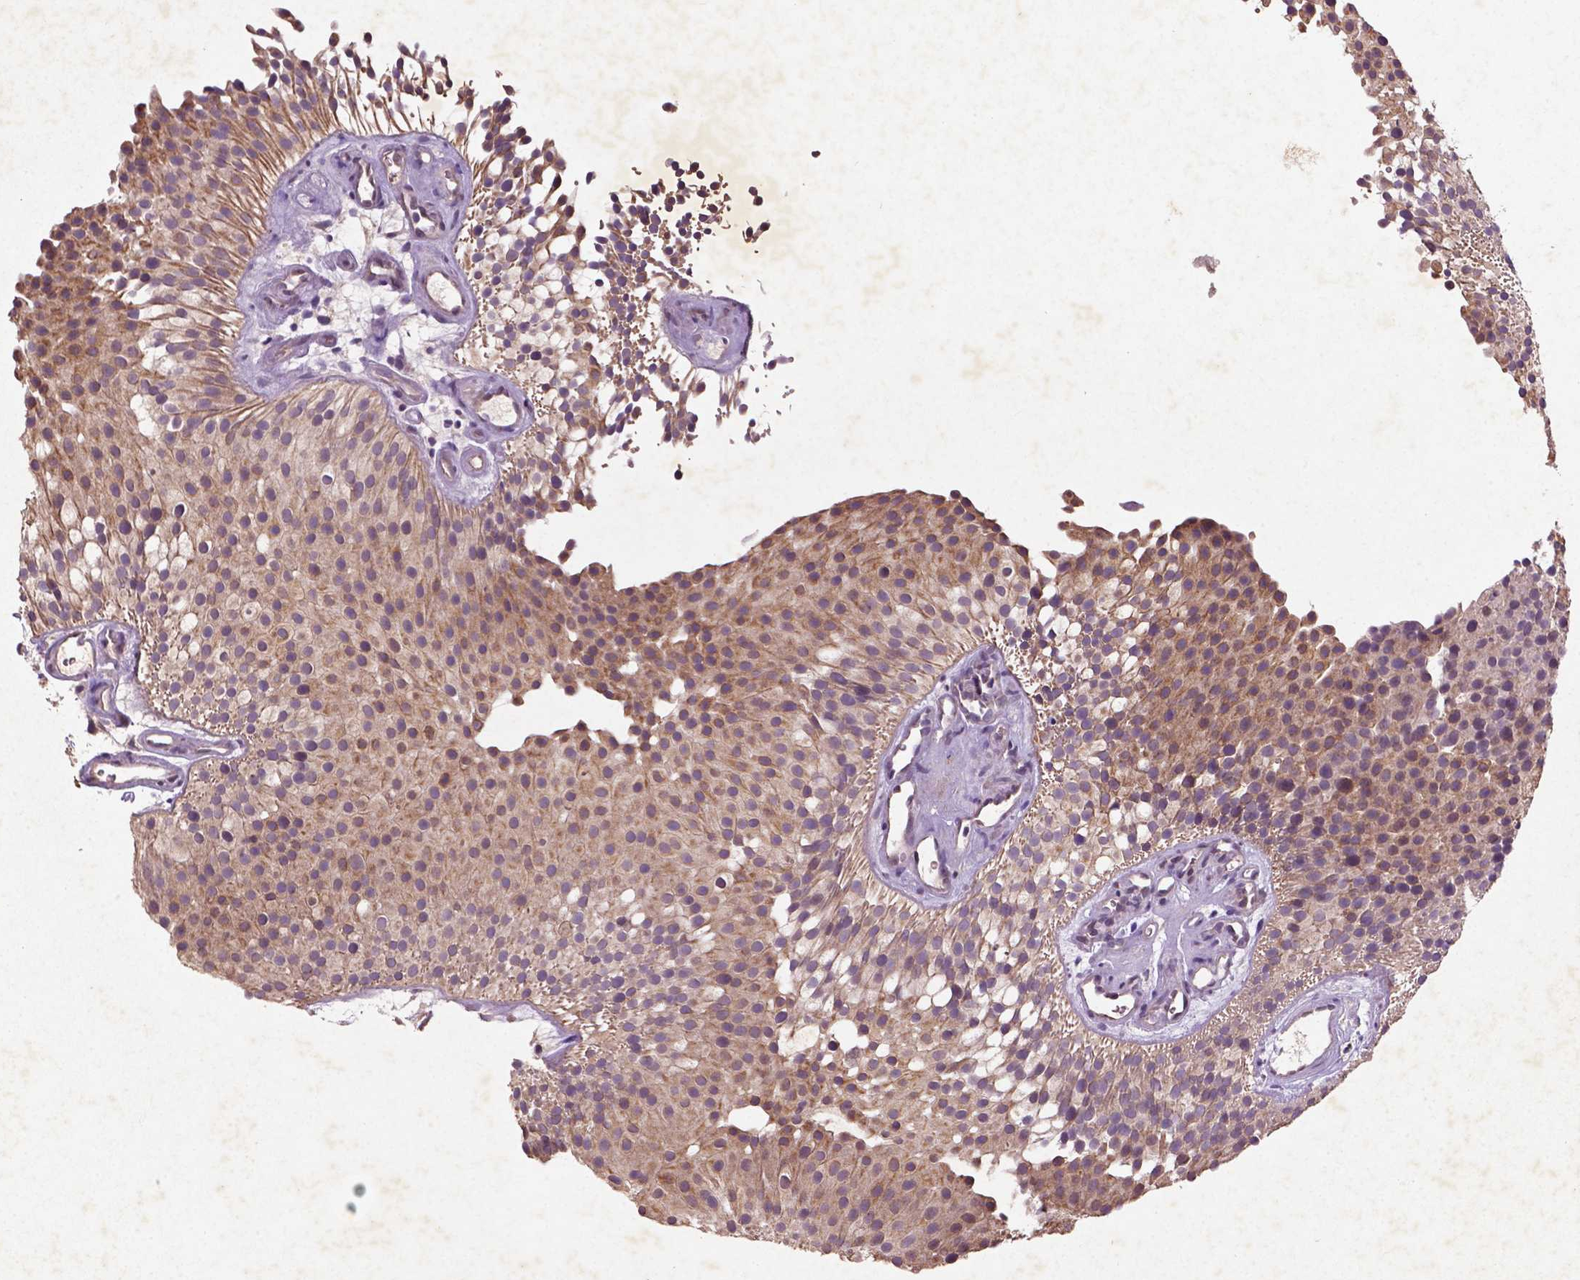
{"staining": {"intensity": "moderate", "quantity": ">75%", "location": "cytoplasmic/membranous"}, "tissue": "urothelial cancer", "cell_type": "Tumor cells", "image_type": "cancer", "snomed": [{"axis": "morphology", "description": "Urothelial carcinoma, Low grade"}, {"axis": "topography", "description": "Urinary bladder"}], "caption": "Tumor cells show medium levels of moderate cytoplasmic/membranous expression in approximately >75% of cells in human urothelial cancer.", "gene": "COQ2", "patient": {"sex": "female", "age": 87}}